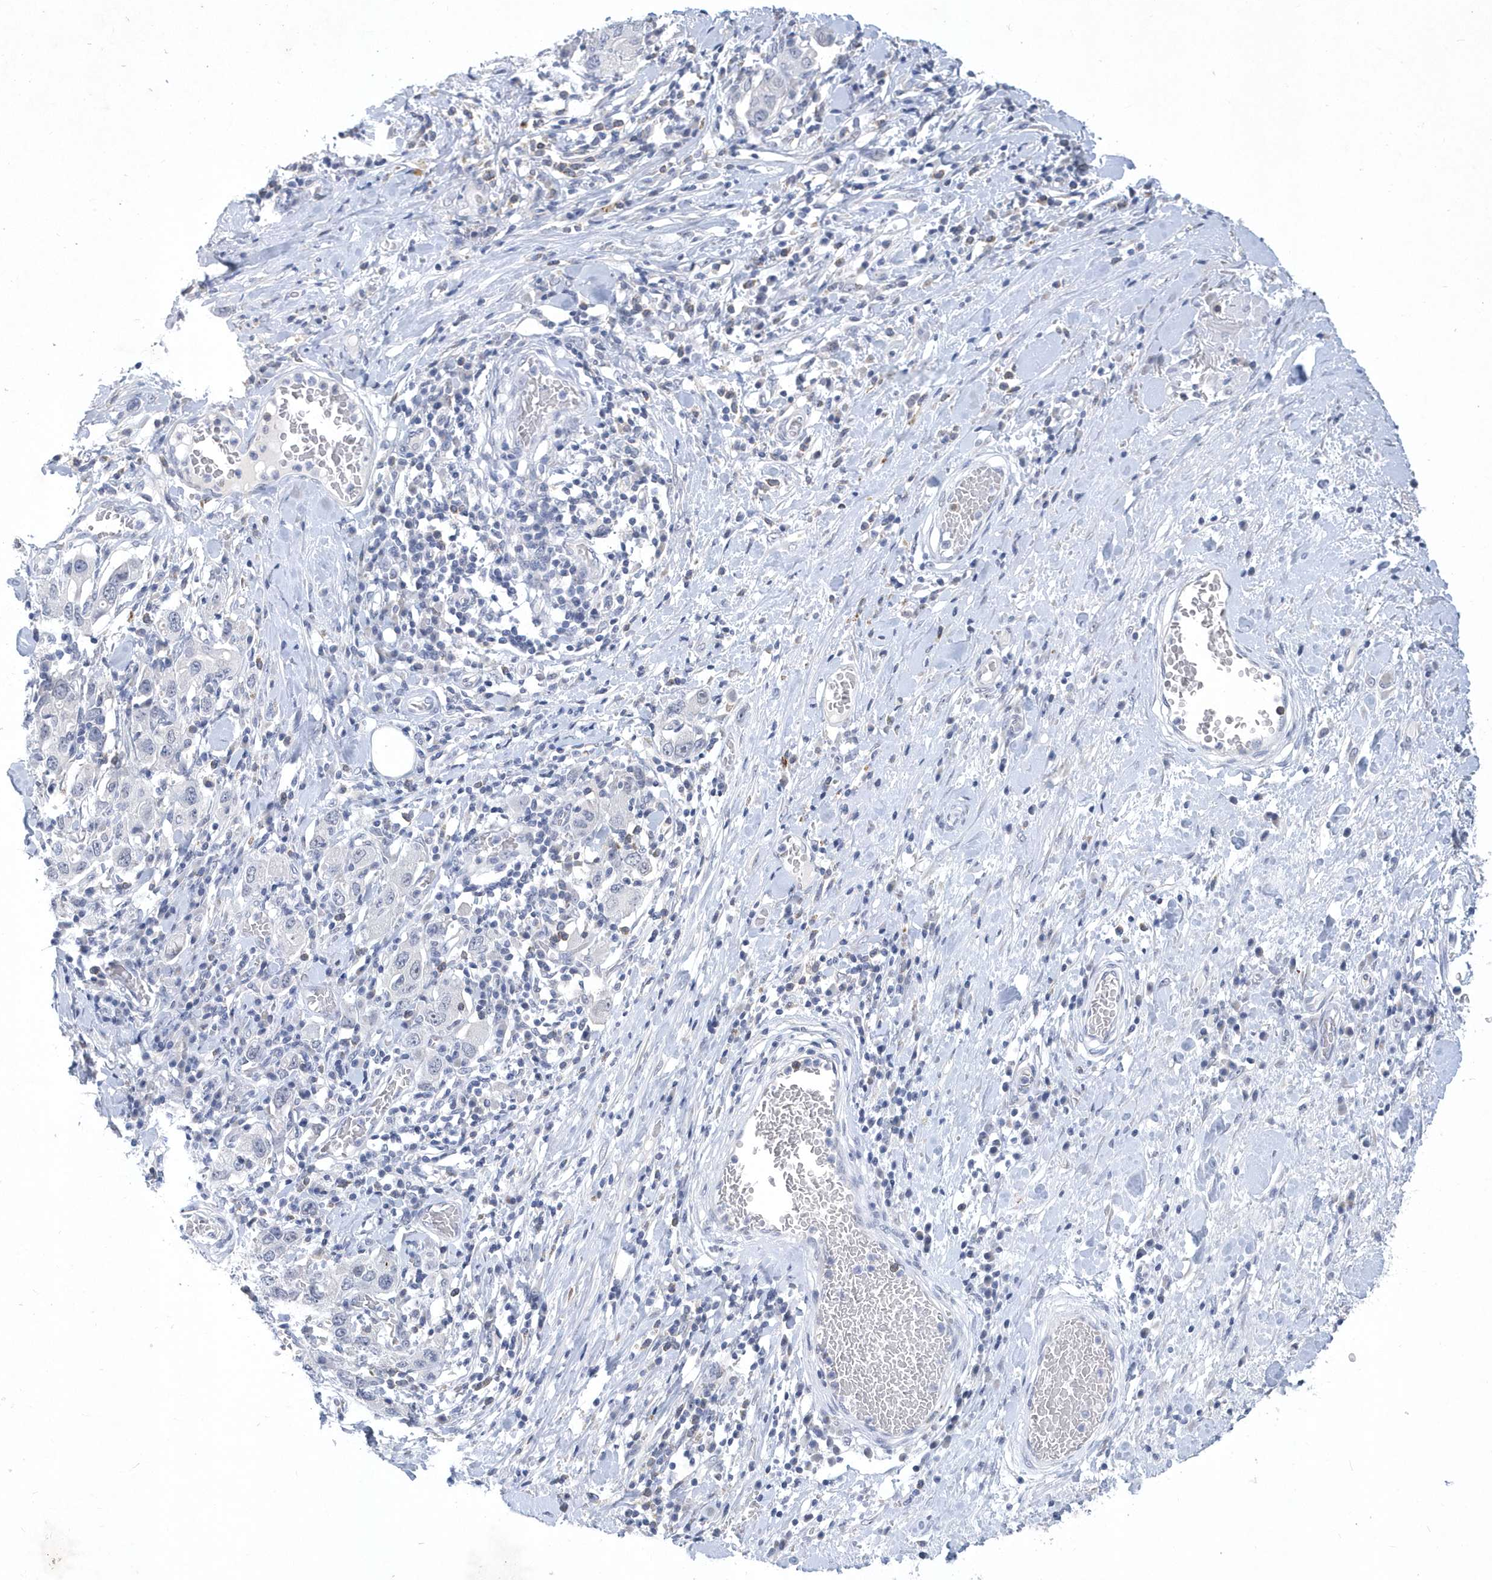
{"staining": {"intensity": "negative", "quantity": "none", "location": "none"}, "tissue": "stomach cancer", "cell_type": "Tumor cells", "image_type": "cancer", "snomed": [{"axis": "morphology", "description": "Adenocarcinoma, NOS"}, {"axis": "topography", "description": "Stomach, upper"}], "caption": "Image shows no significant protein expression in tumor cells of adenocarcinoma (stomach).", "gene": "SRGAP3", "patient": {"sex": "male", "age": 62}}